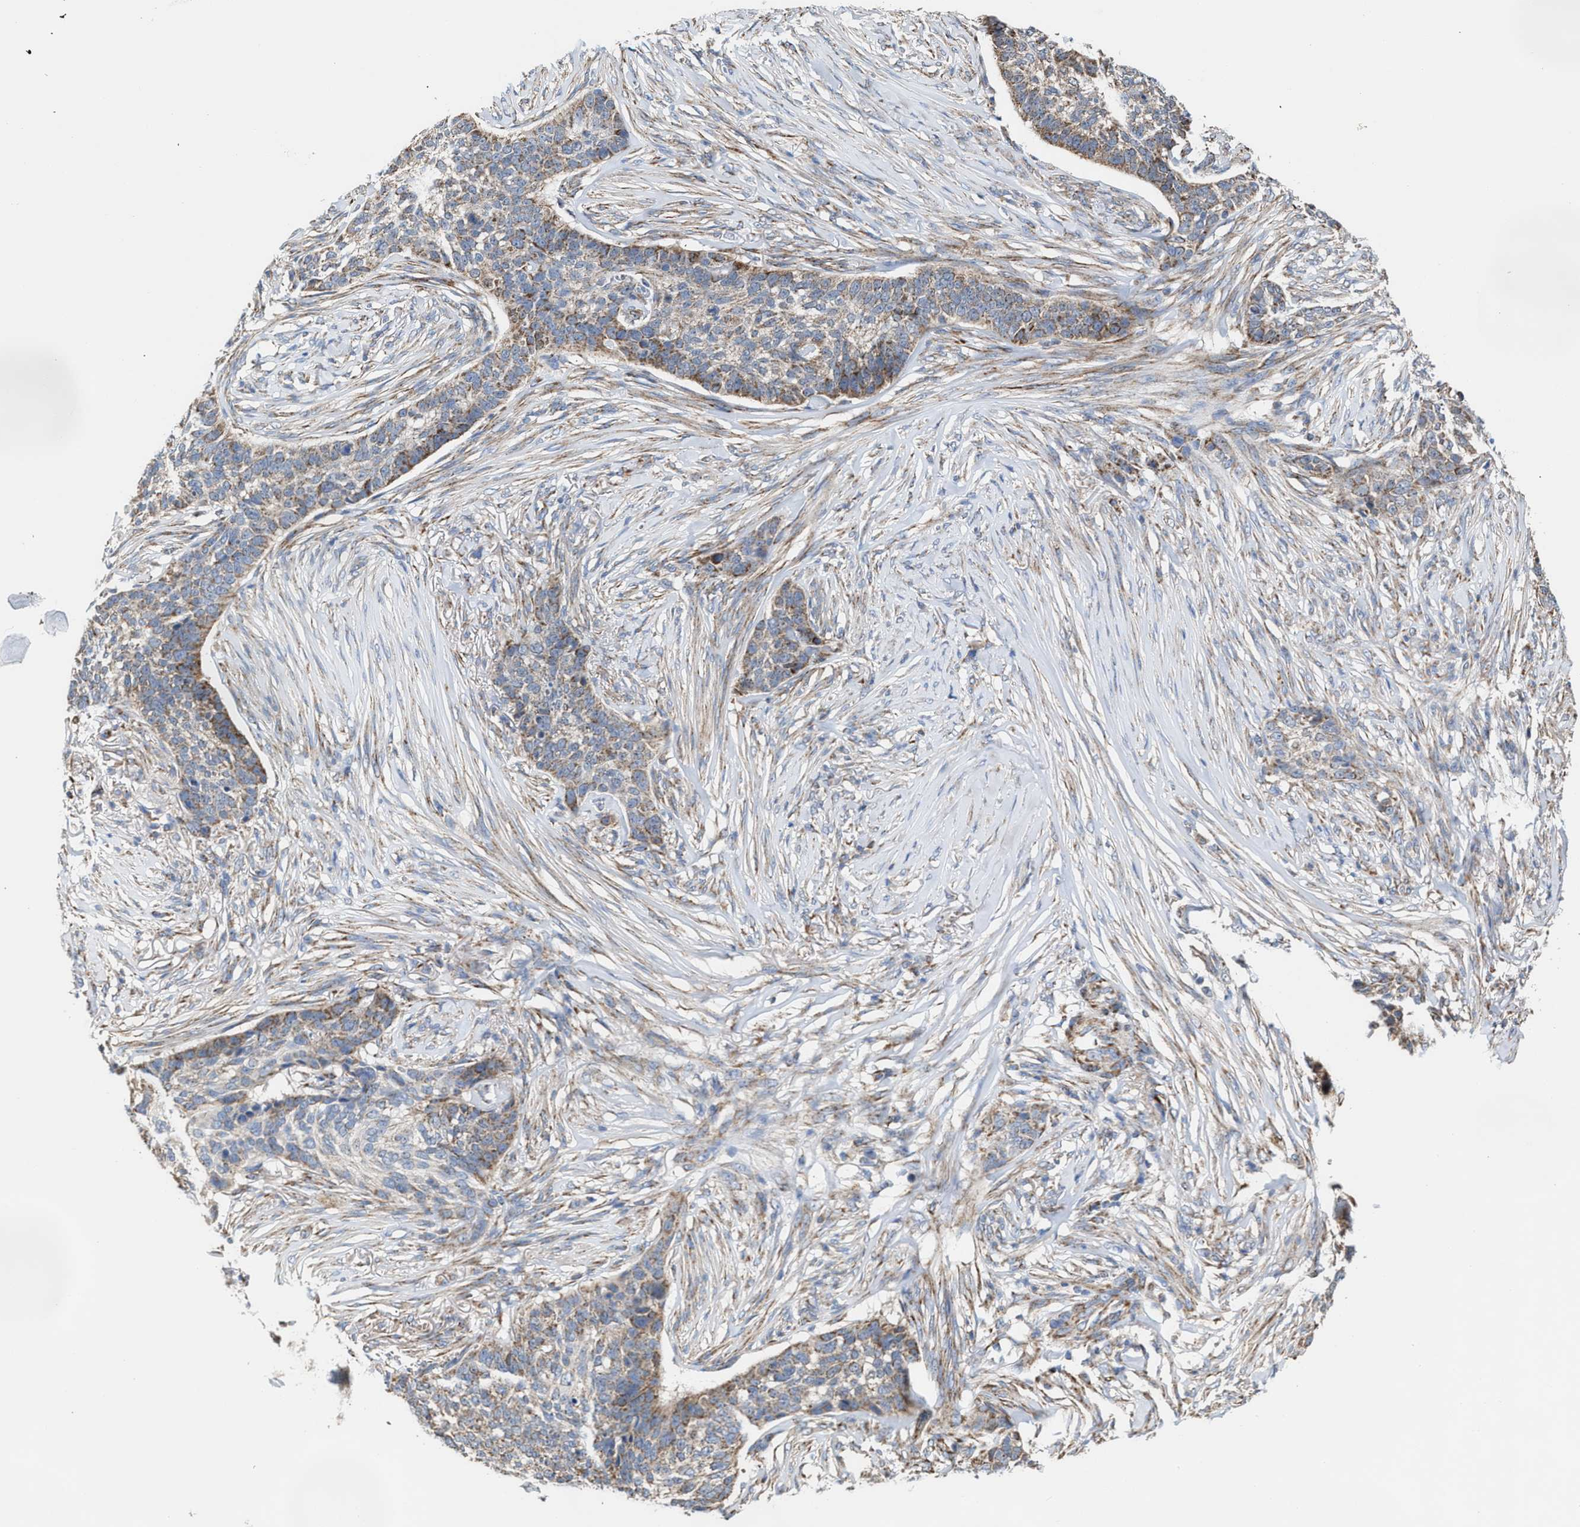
{"staining": {"intensity": "moderate", "quantity": "<25%", "location": "cytoplasmic/membranous"}, "tissue": "skin cancer", "cell_type": "Tumor cells", "image_type": "cancer", "snomed": [{"axis": "morphology", "description": "Basal cell carcinoma"}, {"axis": "topography", "description": "Skin"}], "caption": "This micrograph demonstrates immunohistochemistry staining of human skin cancer (basal cell carcinoma), with low moderate cytoplasmic/membranous expression in approximately <25% of tumor cells.", "gene": "MECR", "patient": {"sex": "male", "age": 85}}